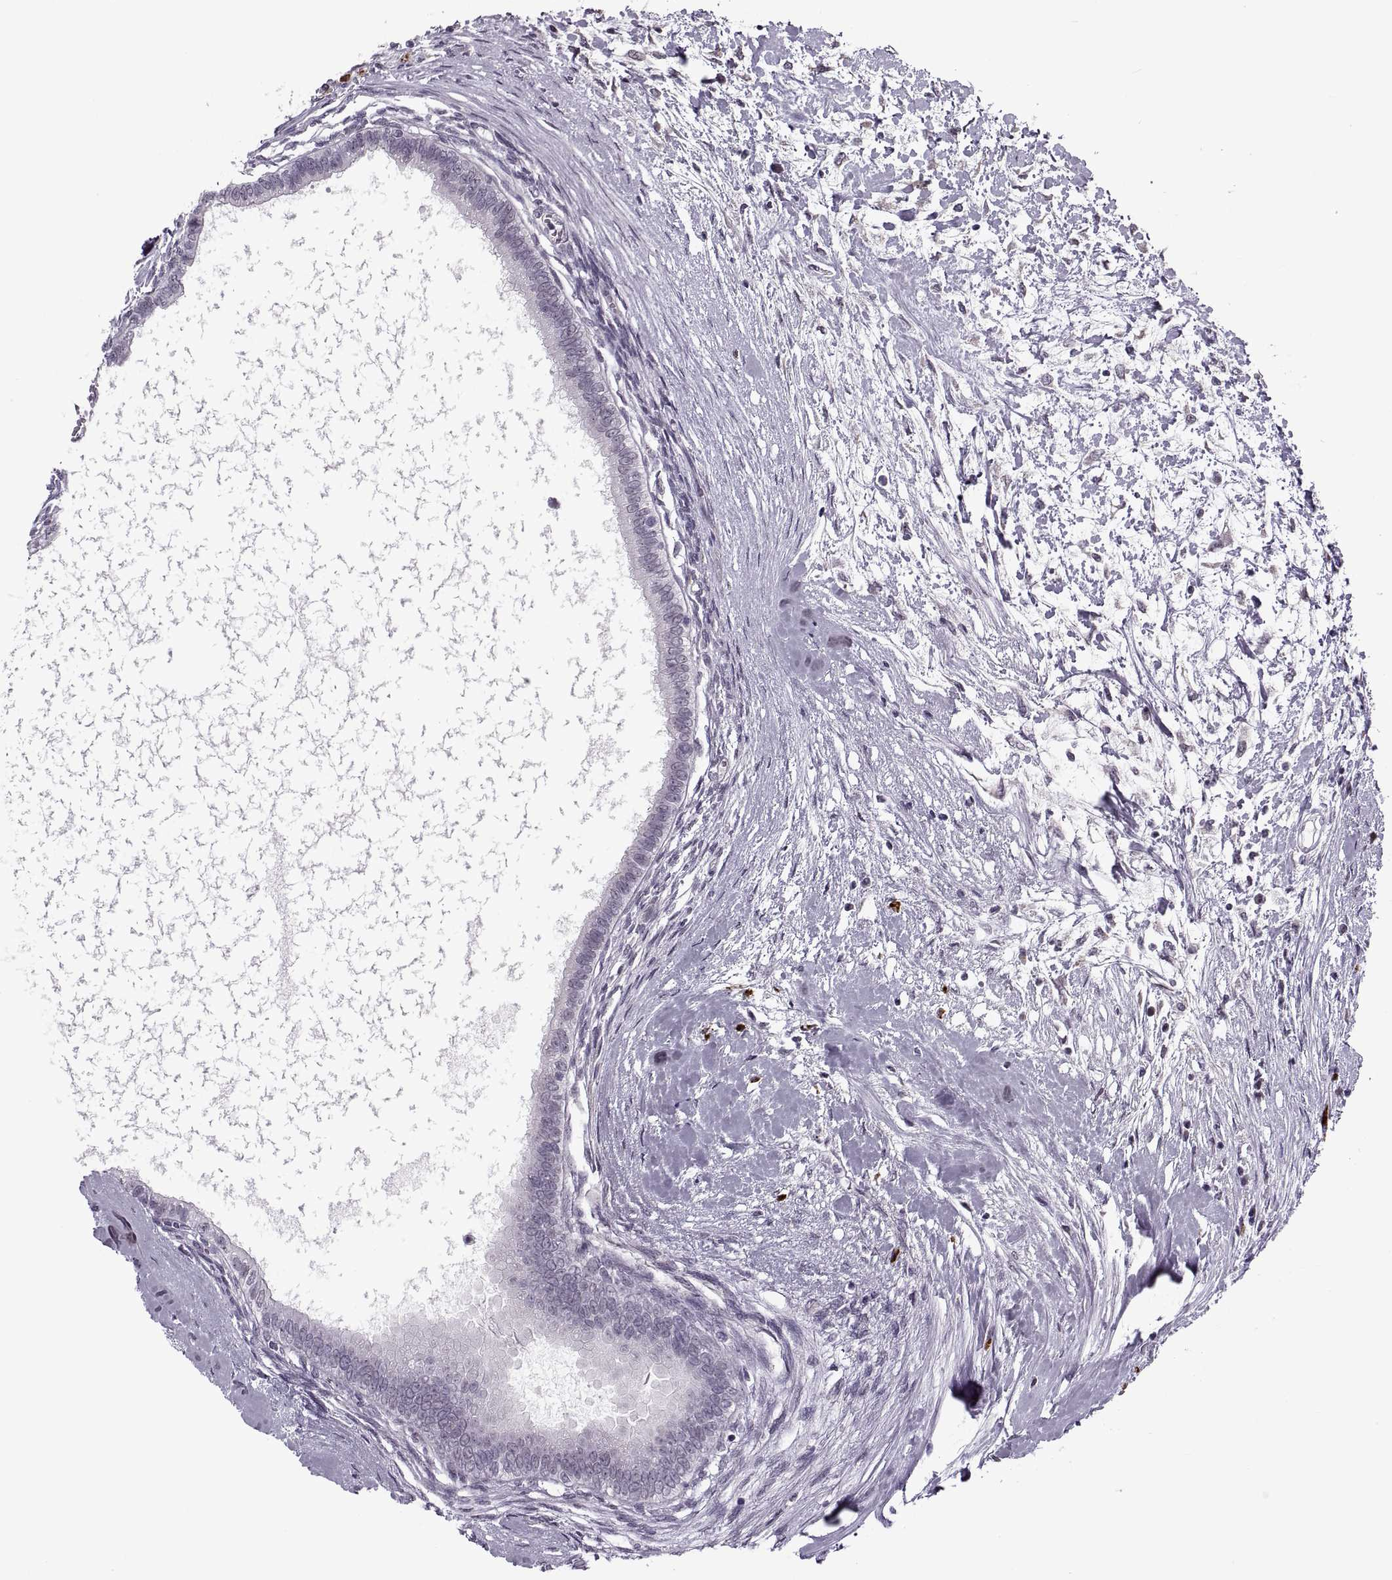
{"staining": {"intensity": "negative", "quantity": "none", "location": "none"}, "tissue": "testis cancer", "cell_type": "Tumor cells", "image_type": "cancer", "snomed": [{"axis": "morphology", "description": "Carcinoma, Embryonal, NOS"}, {"axis": "topography", "description": "Testis"}], "caption": "Micrograph shows no protein expression in tumor cells of testis cancer (embryonal carcinoma) tissue. Brightfield microscopy of immunohistochemistry stained with DAB (brown) and hematoxylin (blue), captured at high magnification.", "gene": "PRSS37", "patient": {"sex": "male", "age": 37}}